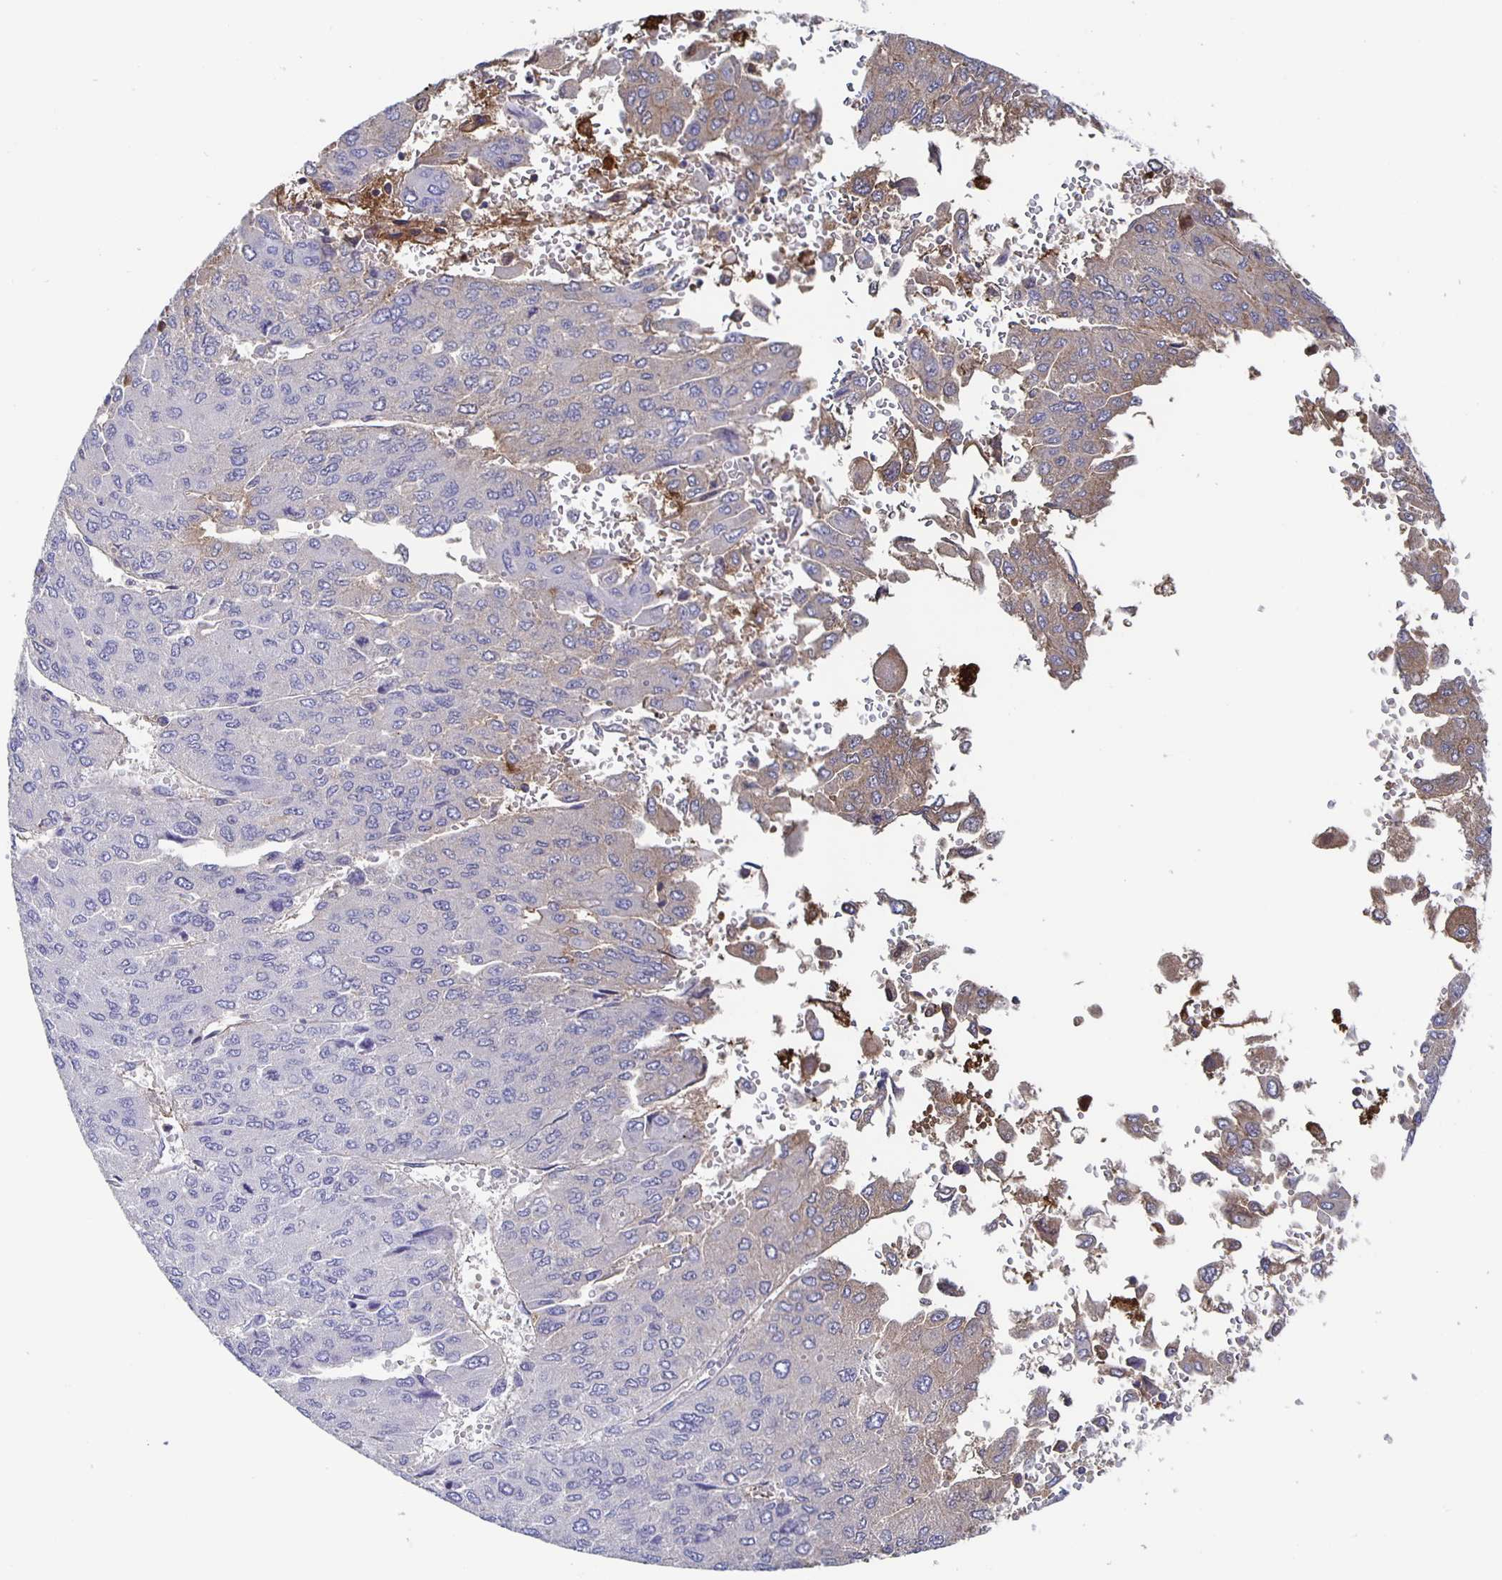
{"staining": {"intensity": "negative", "quantity": "none", "location": "none"}, "tissue": "liver cancer", "cell_type": "Tumor cells", "image_type": "cancer", "snomed": [{"axis": "morphology", "description": "Carcinoma, Hepatocellular, NOS"}, {"axis": "topography", "description": "Liver"}], "caption": "This is an immunohistochemistry histopathology image of liver cancer. There is no staining in tumor cells.", "gene": "FGA", "patient": {"sex": "female", "age": 41}}